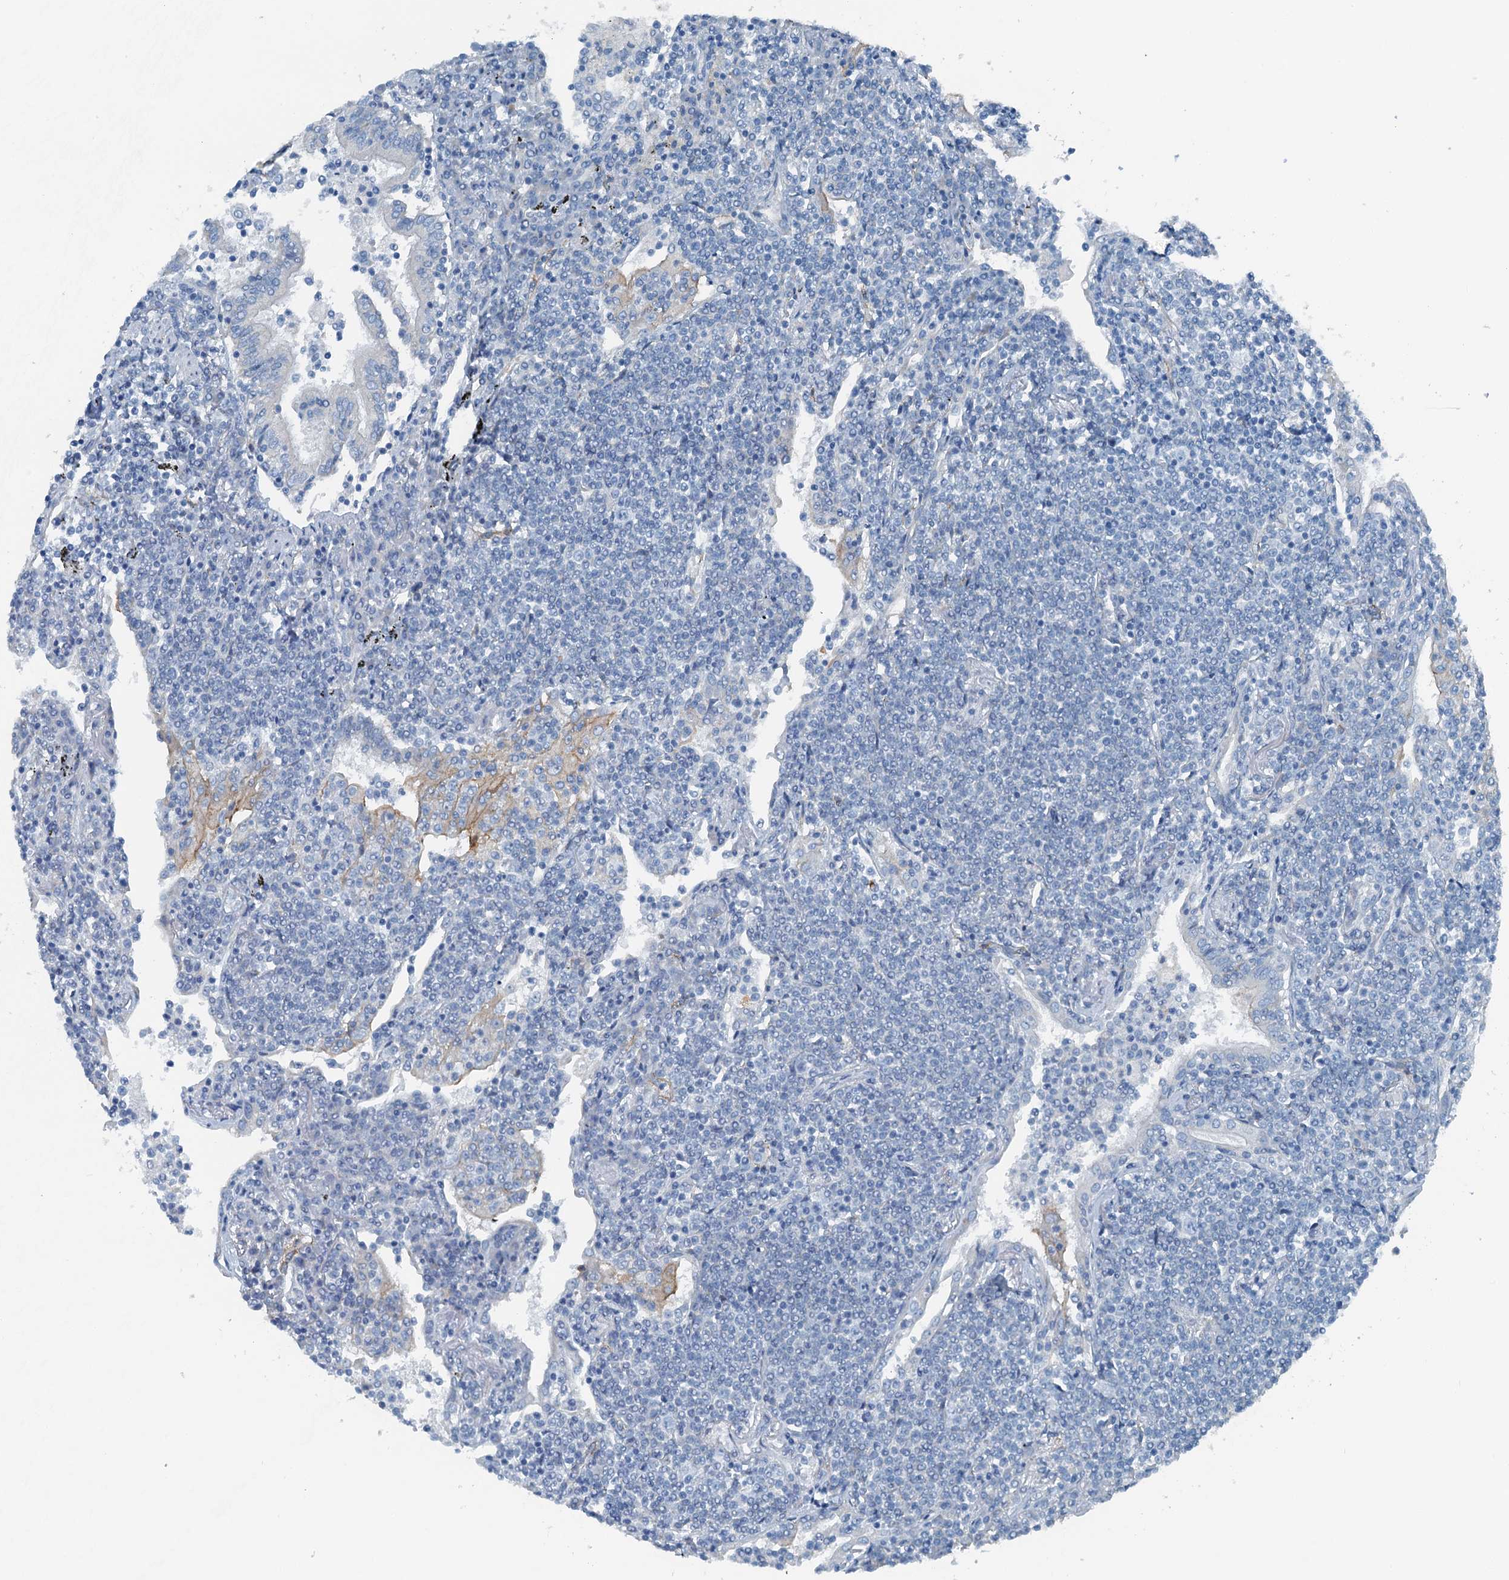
{"staining": {"intensity": "negative", "quantity": "none", "location": "none"}, "tissue": "lymphoma", "cell_type": "Tumor cells", "image_type": "cancer", "snomed": [{"axis": "morphology", "description": "Malignant lymphoma, non-Hodgkin's type, Low grade"}, {"axis": "topography", "description": "Lung"}], "caption": "This is a histopathology image of IHC staining of lymphoma, which shows no positivity in tumor cells.", "gene": "TMOD2", "patient": {"sex": "female", "age": 71}}